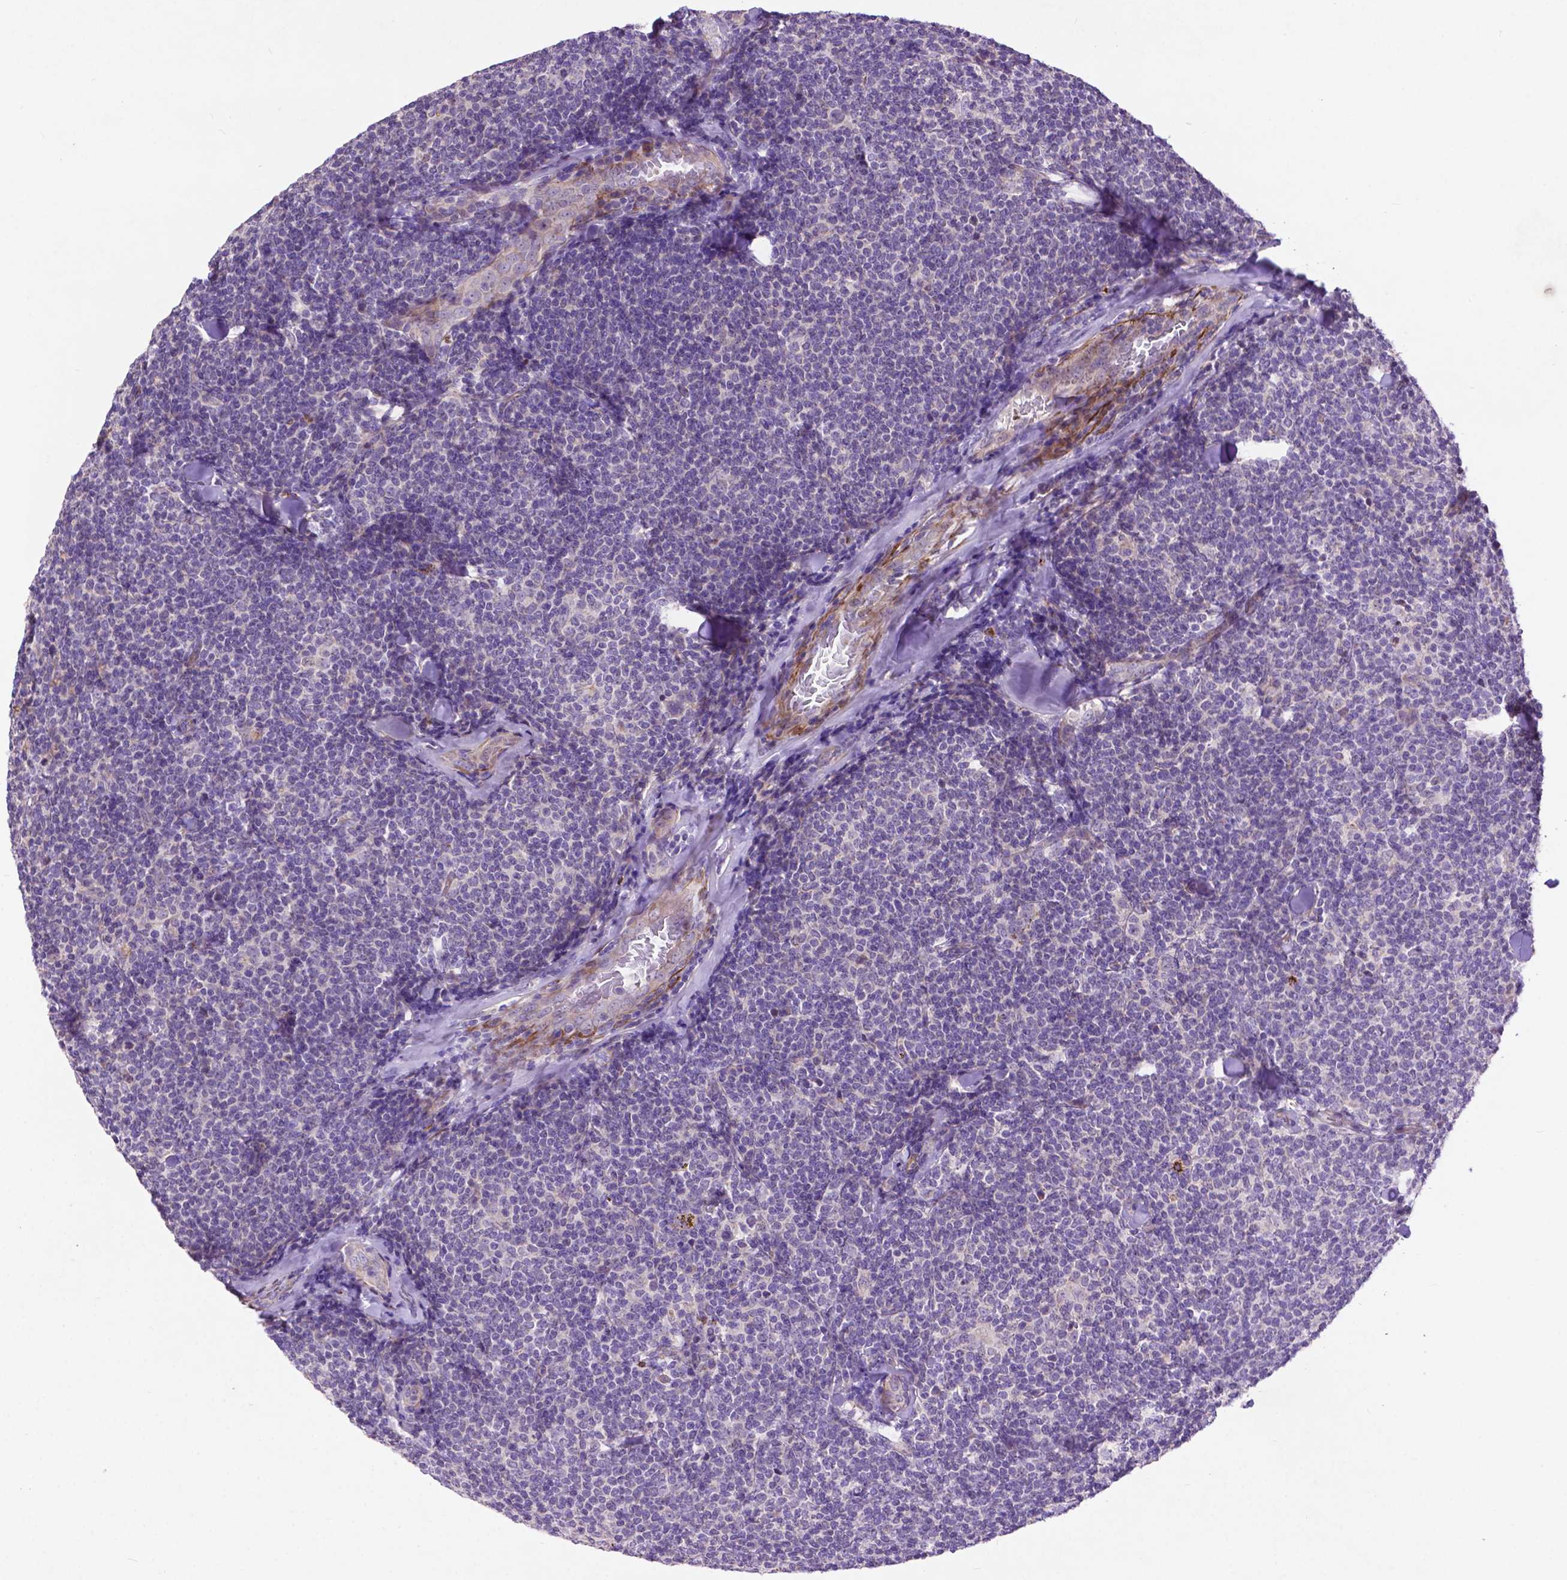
{"staining": {"intensity": "negative", "quantity": "none", "location": "none"}, "tissue": "lymphoma", "cell_type": "Tumor cells", "image_type": "cancer", "snomed": [{"axis": "morphology", "description": "Malignant lymphoma, non-Hodgkin's type, Low grade"}, {"axis": "topography", "description": "Lymph node"}], "caption": "Immunohistochemistry (IHC) histopathology image of neoplastic tissue: human low-grade malignant lymphoma, non-Hodgkin's type stained with DAB (3,3'-diaminobenzidine) shows no significant protein expression in tumor cells. (DAB immunohistochemistry (IHC) visualized using brightfield microscopy, high magnification).", "gene": "THEGL", "patient": {"sex": "female", "age": 56}}